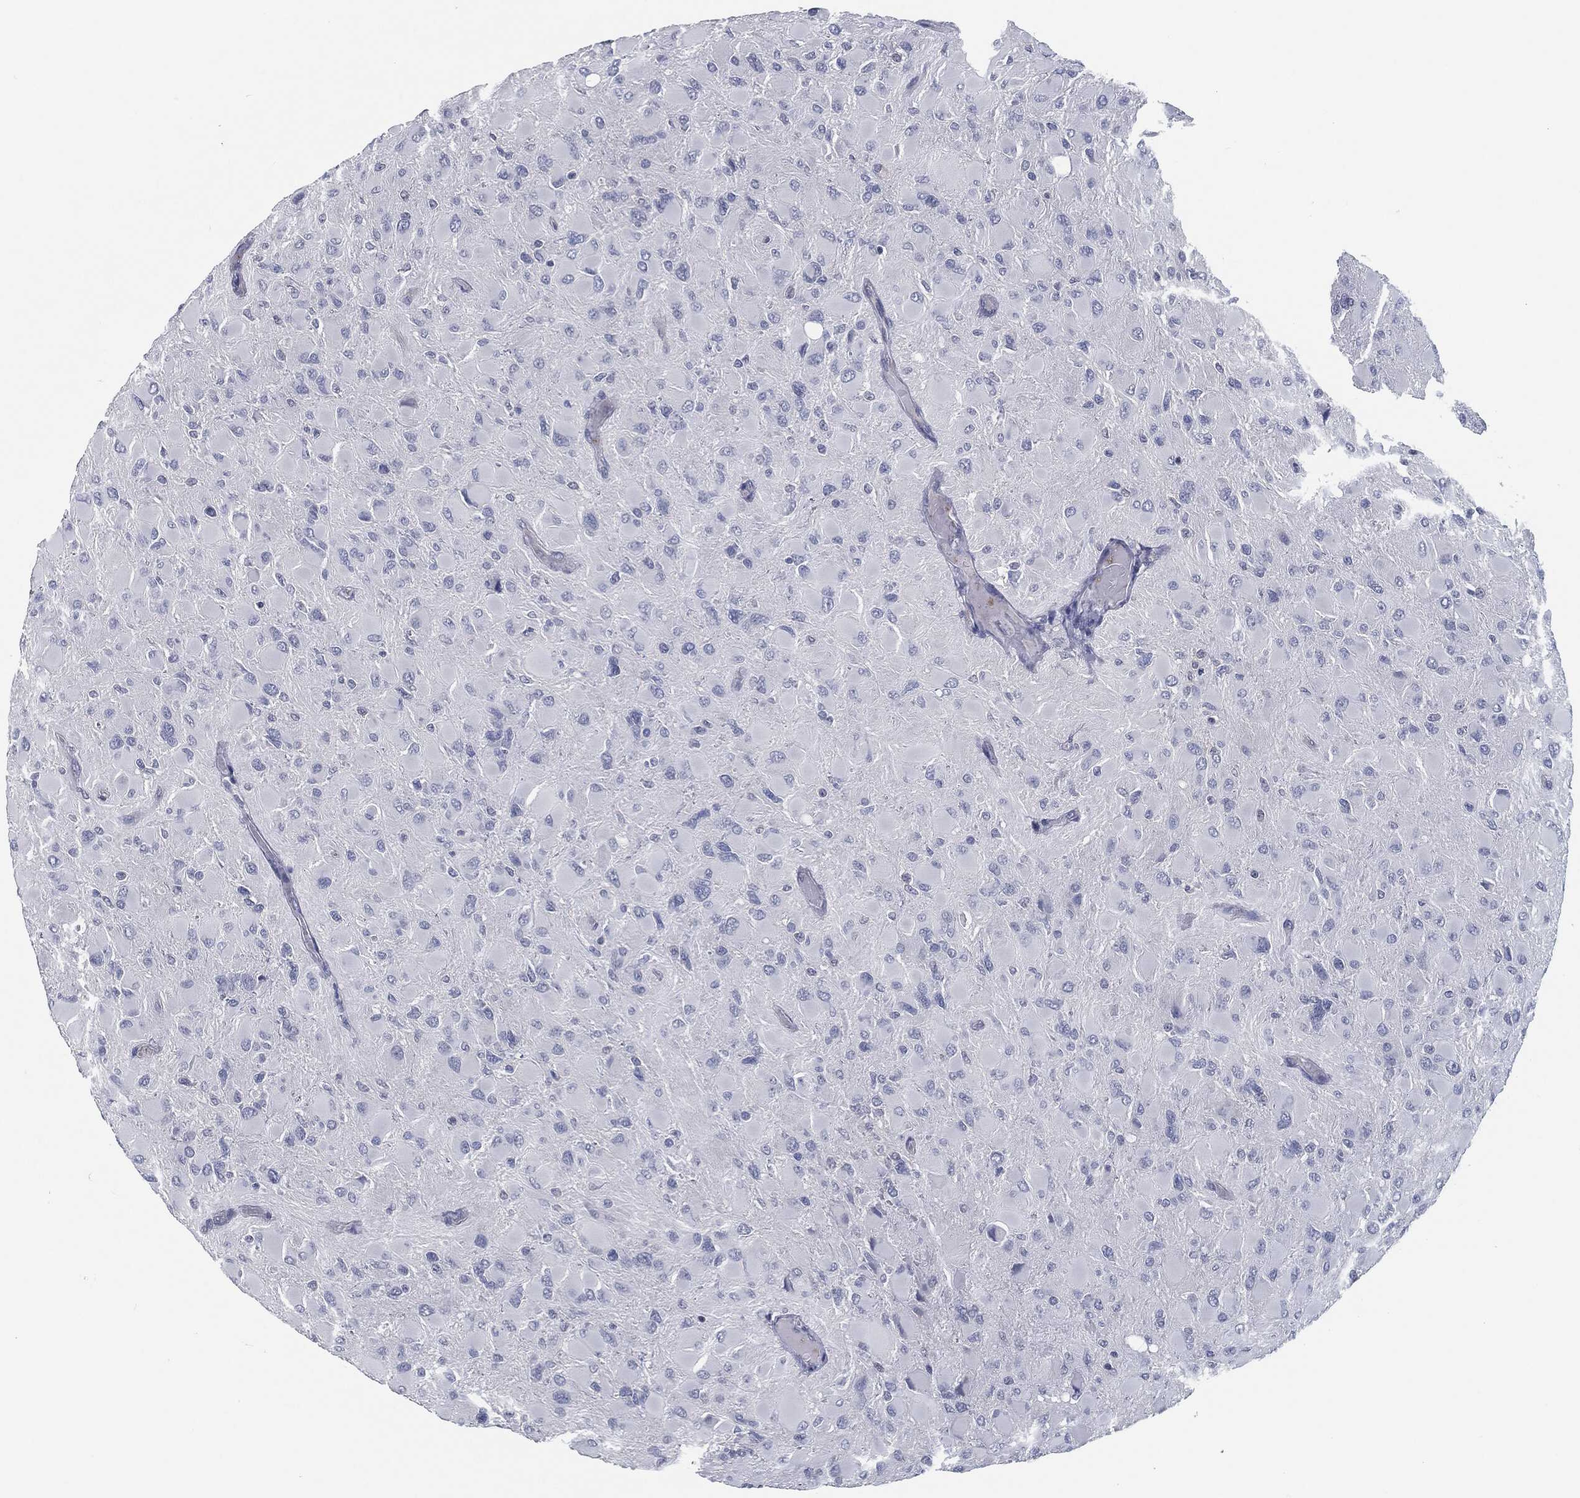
{"staining": {"intensity": "negative", "quantity": "none", "location": "none"}, "tissue": "glioma", "cell_type": "Tumor cells", "image_type": "cancer", "snomed": [{"axis": "morphology", "description": "Glioma, malignant, High grade"}, {"axis": "topography", "description": "Cerebral cortex"}], "caption": "A histopathology image of human glioma is negative for staining in tumor cells.", "gene": "PROM1", "patient": {"sex": "female", "age": 36}}